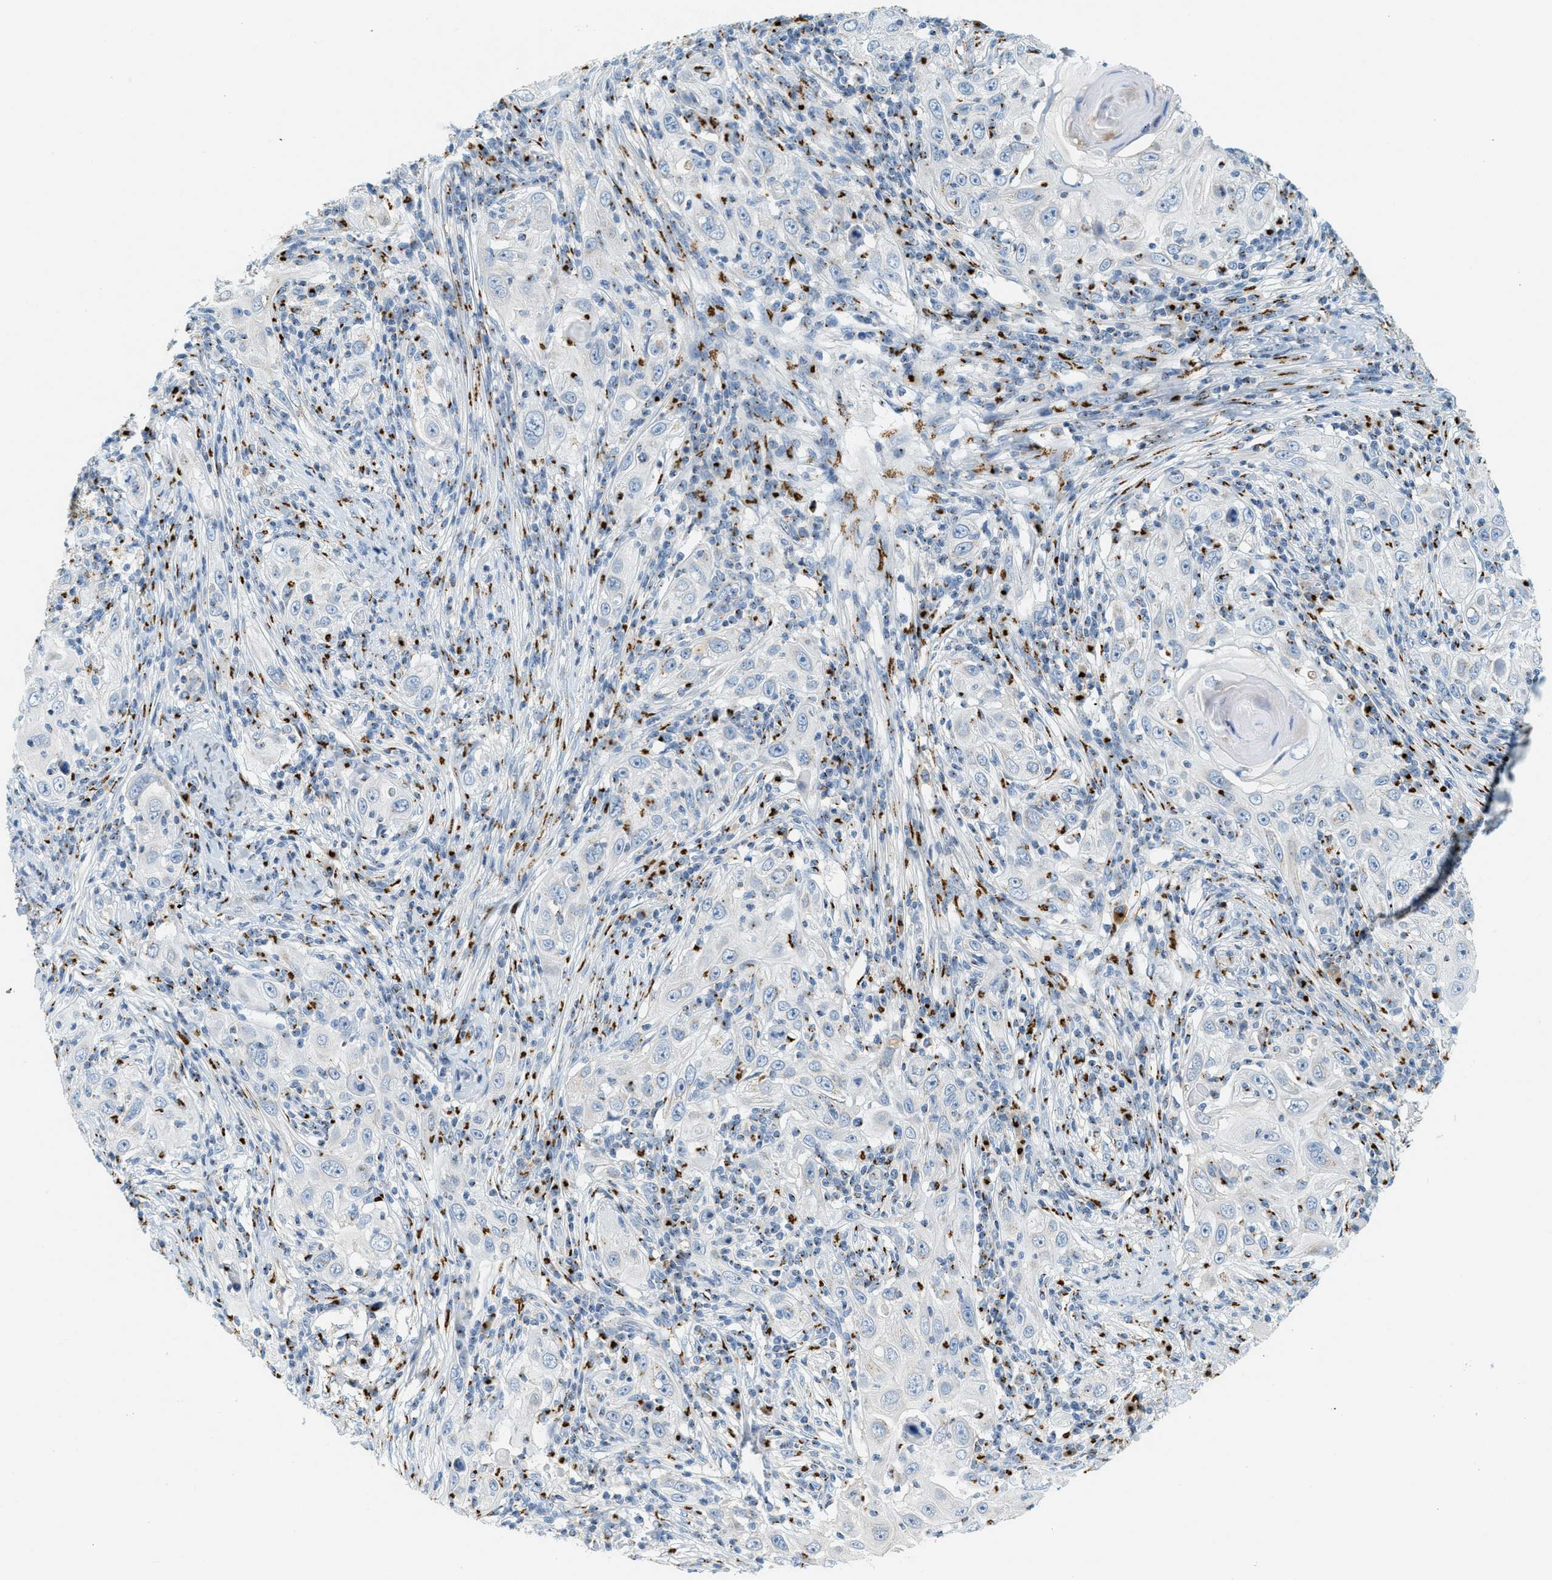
{"staining": {"intensity": "strong", "quantity": "<25%", "location": "cytoplasmic/membranous"}, "tissue": "skin cancer", "cell_type": "Tumor cells", "image_type": "cancer", "snomed": [{"axis": "morphology", "description": "Squamous cell carcinoma, NOS"}, {"axis": "topography", "description": "Skin"}], "caption": "Skin cancer stained for a protein (brown) exhibits strong cytoplasmic/membranous positive positivity in about <25% of tumor cells.", "gene": "ENTPD4", "patient": {"sex": "female", "age": 88}}